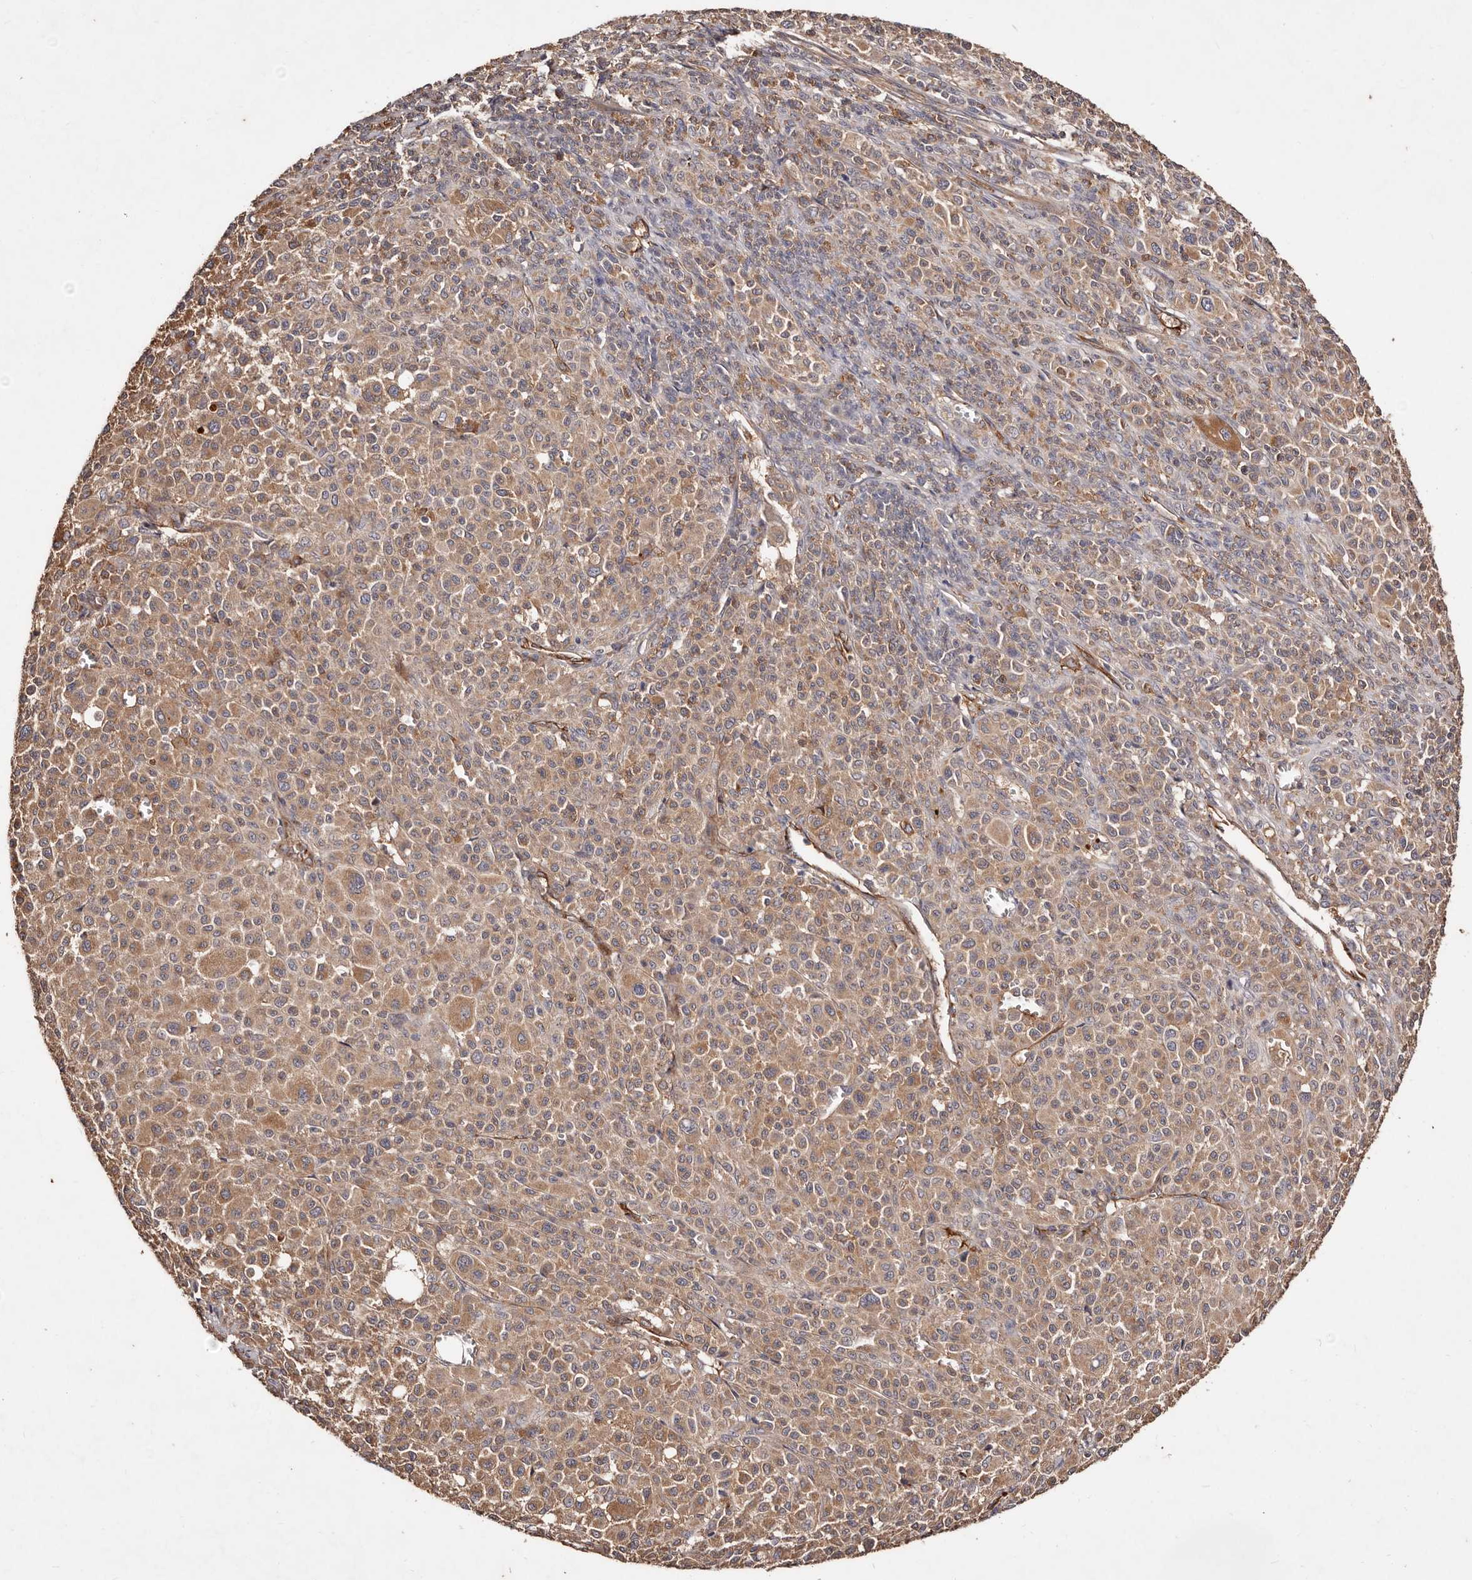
{"staining": {"intensity": "weak", "quantity": ">75%", "location": "cytoplasmic/membranous"}, "tissue": "melanoma", "cell_type": "Tumor cells", "image_type": "cancer", "snomed": [{"axis": "morphology", "description": "Malignant melanoma, Metastatic site"}, {"axis": "topography", "description": "Skin"}], "caption": "Melanoma tissue displays weak cytoplasmic/membranous positivity in approximately >75% of tumor cells (Stains: DAB (3,3'-diaminobenzidine) in brown, nuclei in blue, Microscopy: brightfield microscopy at high magnification).", "gene": "CCL14", "patient": {"sex": "female", "age": 74}}